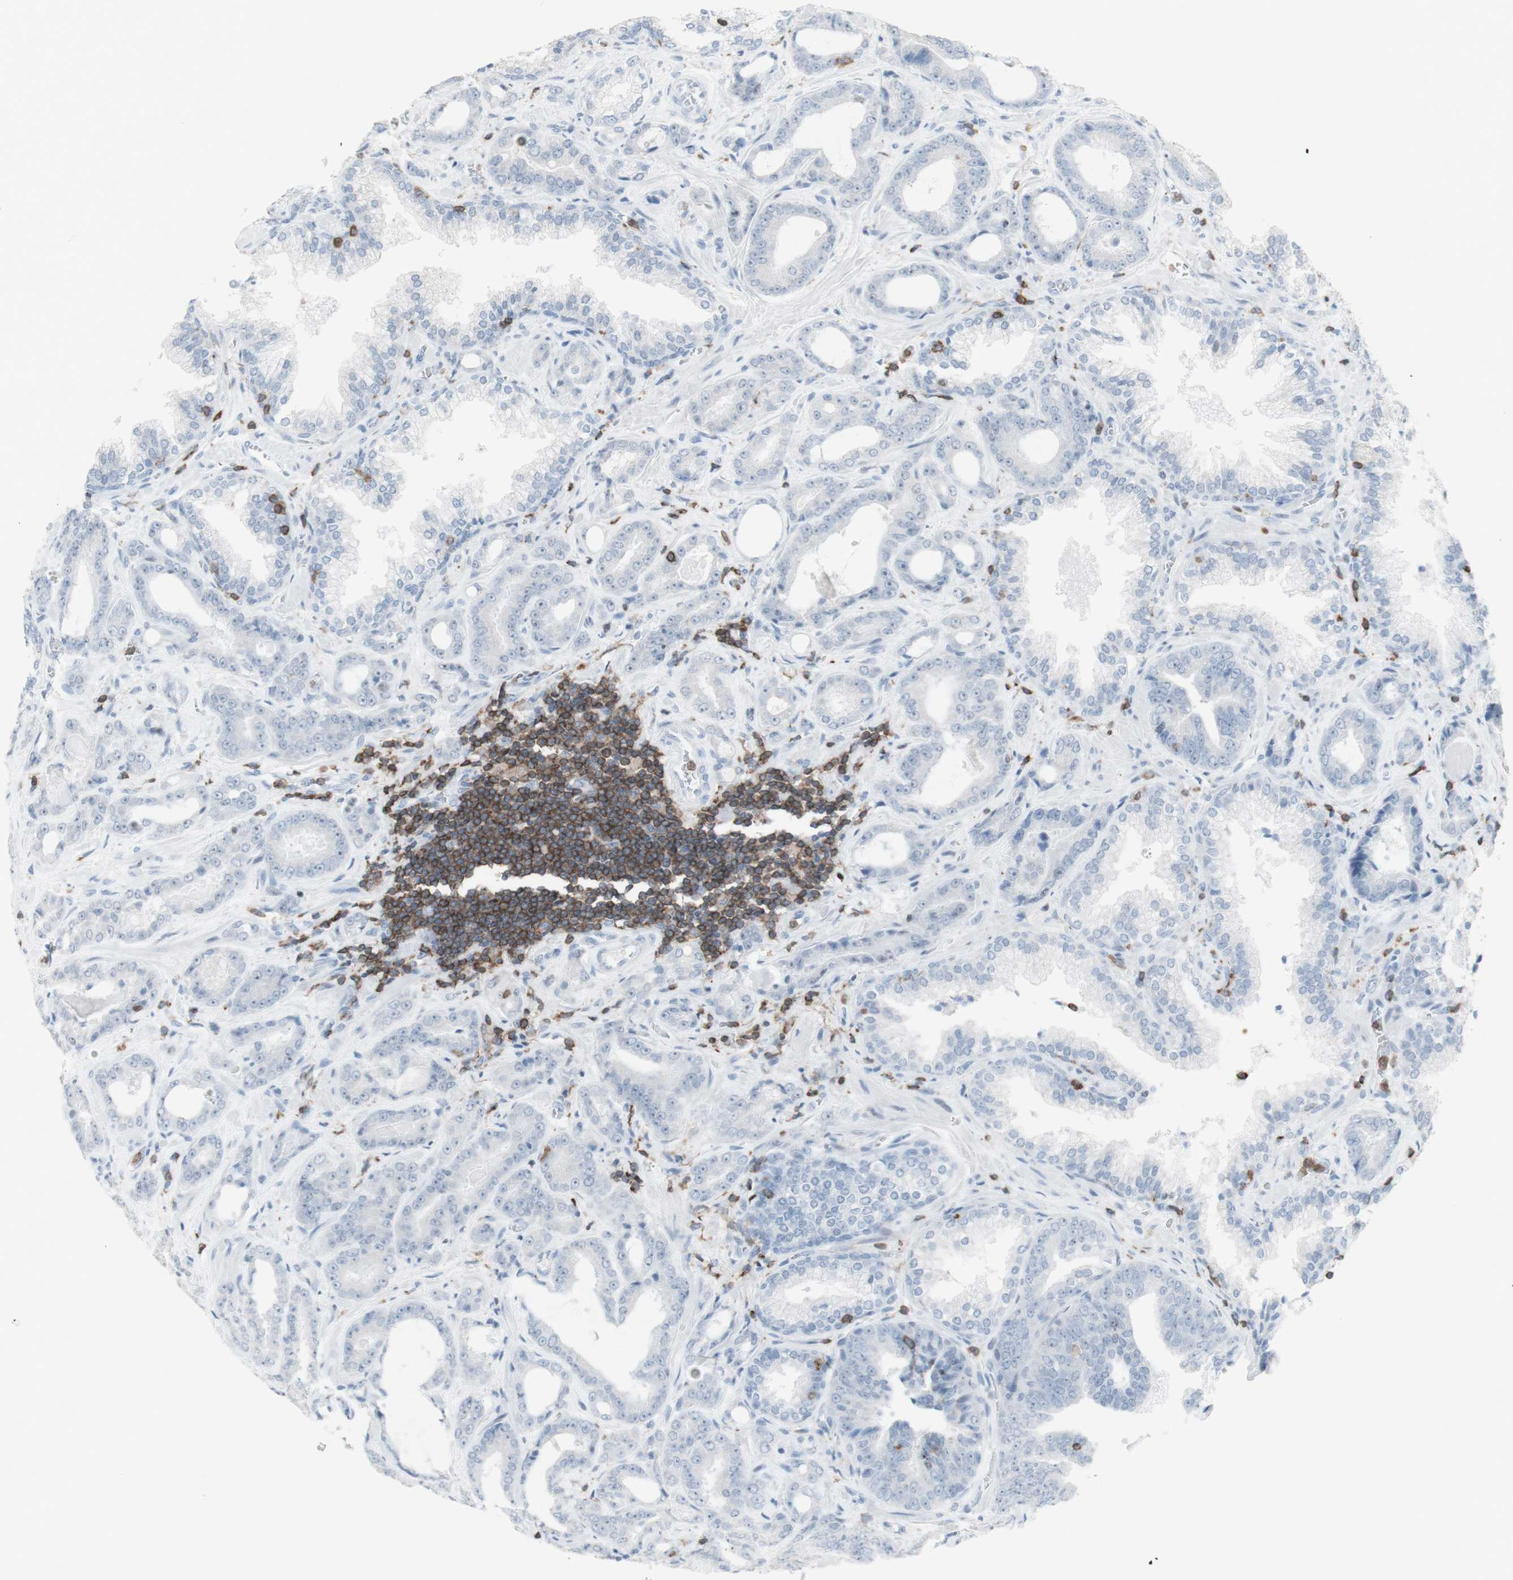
{"staining": {"intensity": "negative", "quantity": "none", "location": "none"}, "tissue": "prostate cancer", "cell_type": "Tumor cells", "image_type": "cancer", "snomed": [{"axis": "morphology", "description": "Adenocarcinoma, Low grade"}, {"axis": "topography", "description": "Prostate"}], "caption": "There is no significant positivity in tumor cells of low-grade adenocarcinoma (prostate).", "gene": "NRG1", "patient": {"sex": "male", "age": 60}}